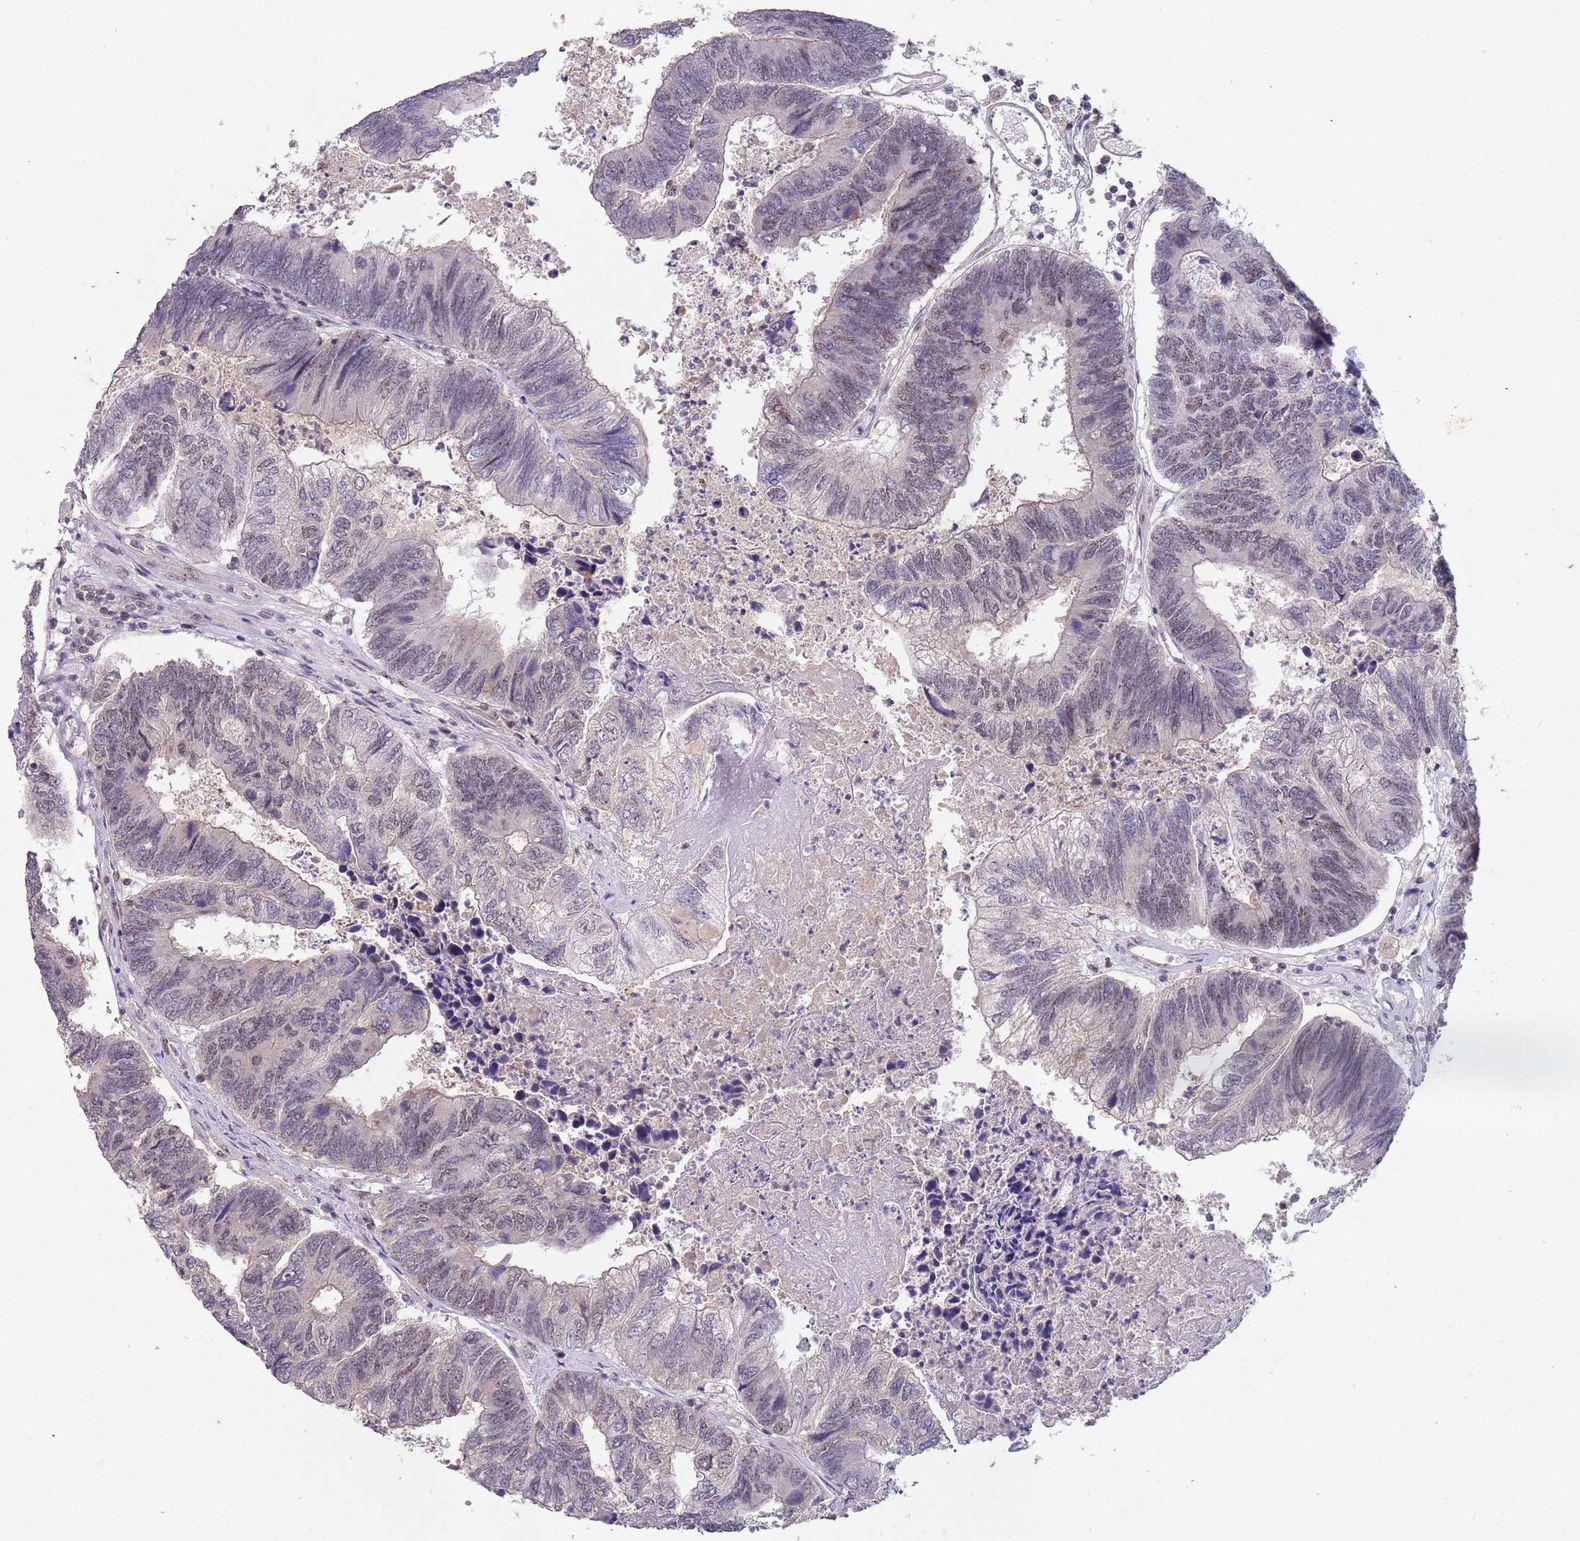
{"staining": {"intensity": "weak", "quantity": "<25%", "location": "cytoplasmic/membranous"}, "tissue": "colorectal cancer", "cell_type": "Tumor cells", "image_type": "cancer", "snomed": [{"axis": "morphology", "description": "Adenocarcinoma, NOS"}, {"axis": "topography", "description": "Colon"}], "caption": "High magnification brightfield microscopy of adenocarcinoma (colorectal) stained with DAB (brown) and counterstained with hematoxylin (blue): tumor cells show no significant positivity.", "gene": "CIZ1", "patient": {"sex": "female", "age": 67}}